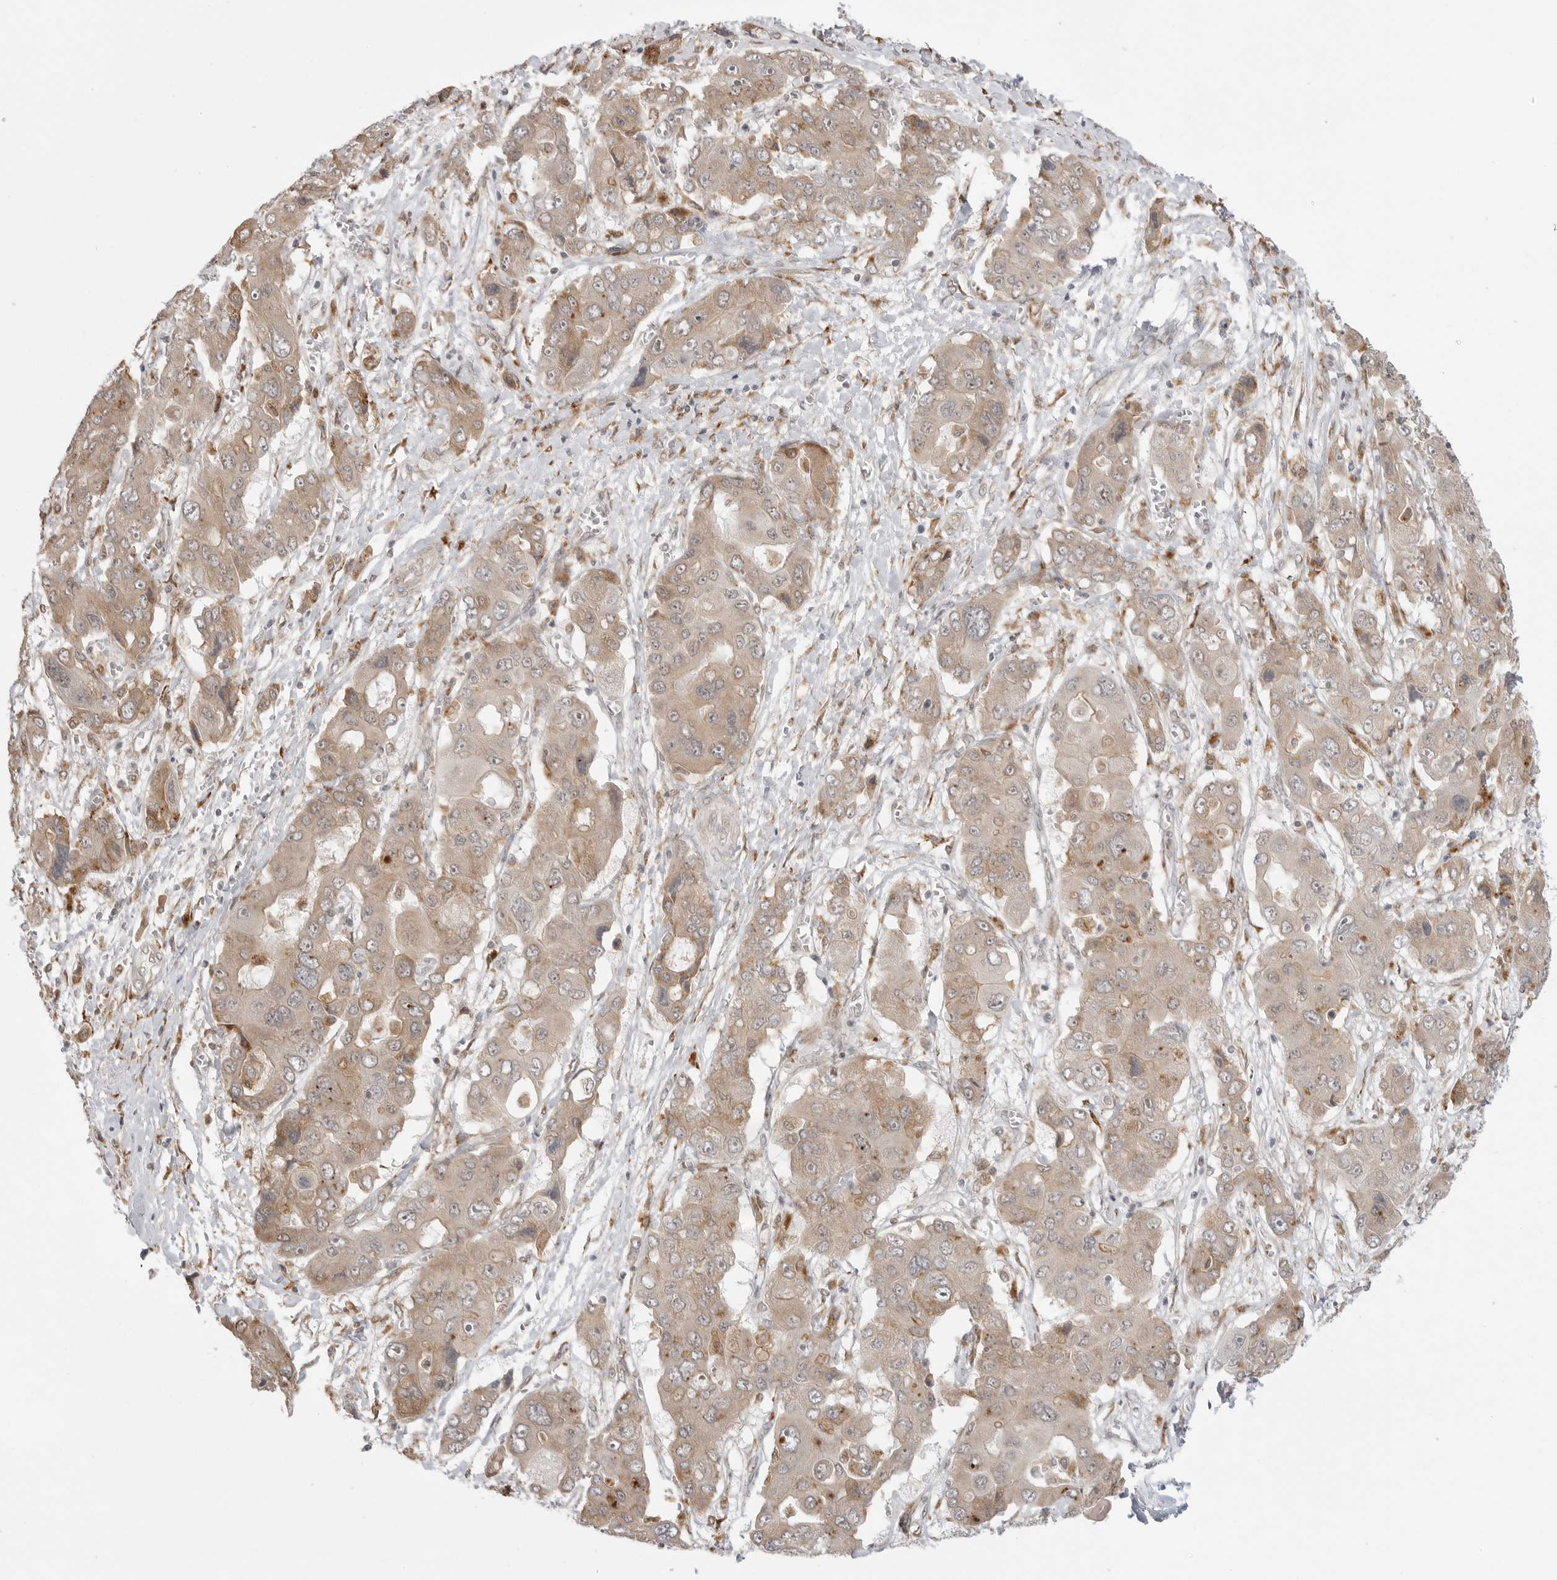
{"staining": {"intensity": "weak", "quantity": ">75%", "location": "cytoplasmic/membranous"}, "tissue": "liver cancer", "cell_type": "Tumor cells", "image_type": "cancer", "snomed": [{"axis": "morphology", "description": "Cholangiocarcinoma"}, {"axis": "topography", "description": "Liver"}], "caption": "Immunohistochemical staining of human cholangiocarcinoma (liver) shows low levels of weak cytoplasmic/membranous expression in approximately >75% of tumor cells. The staining is performed using DAB brown chromogen to label protein expression. The nuclei are counter-stained blue using hematoxylin.", "gene": "KALRN", "patient": {"sex": "male", "age": 67}}